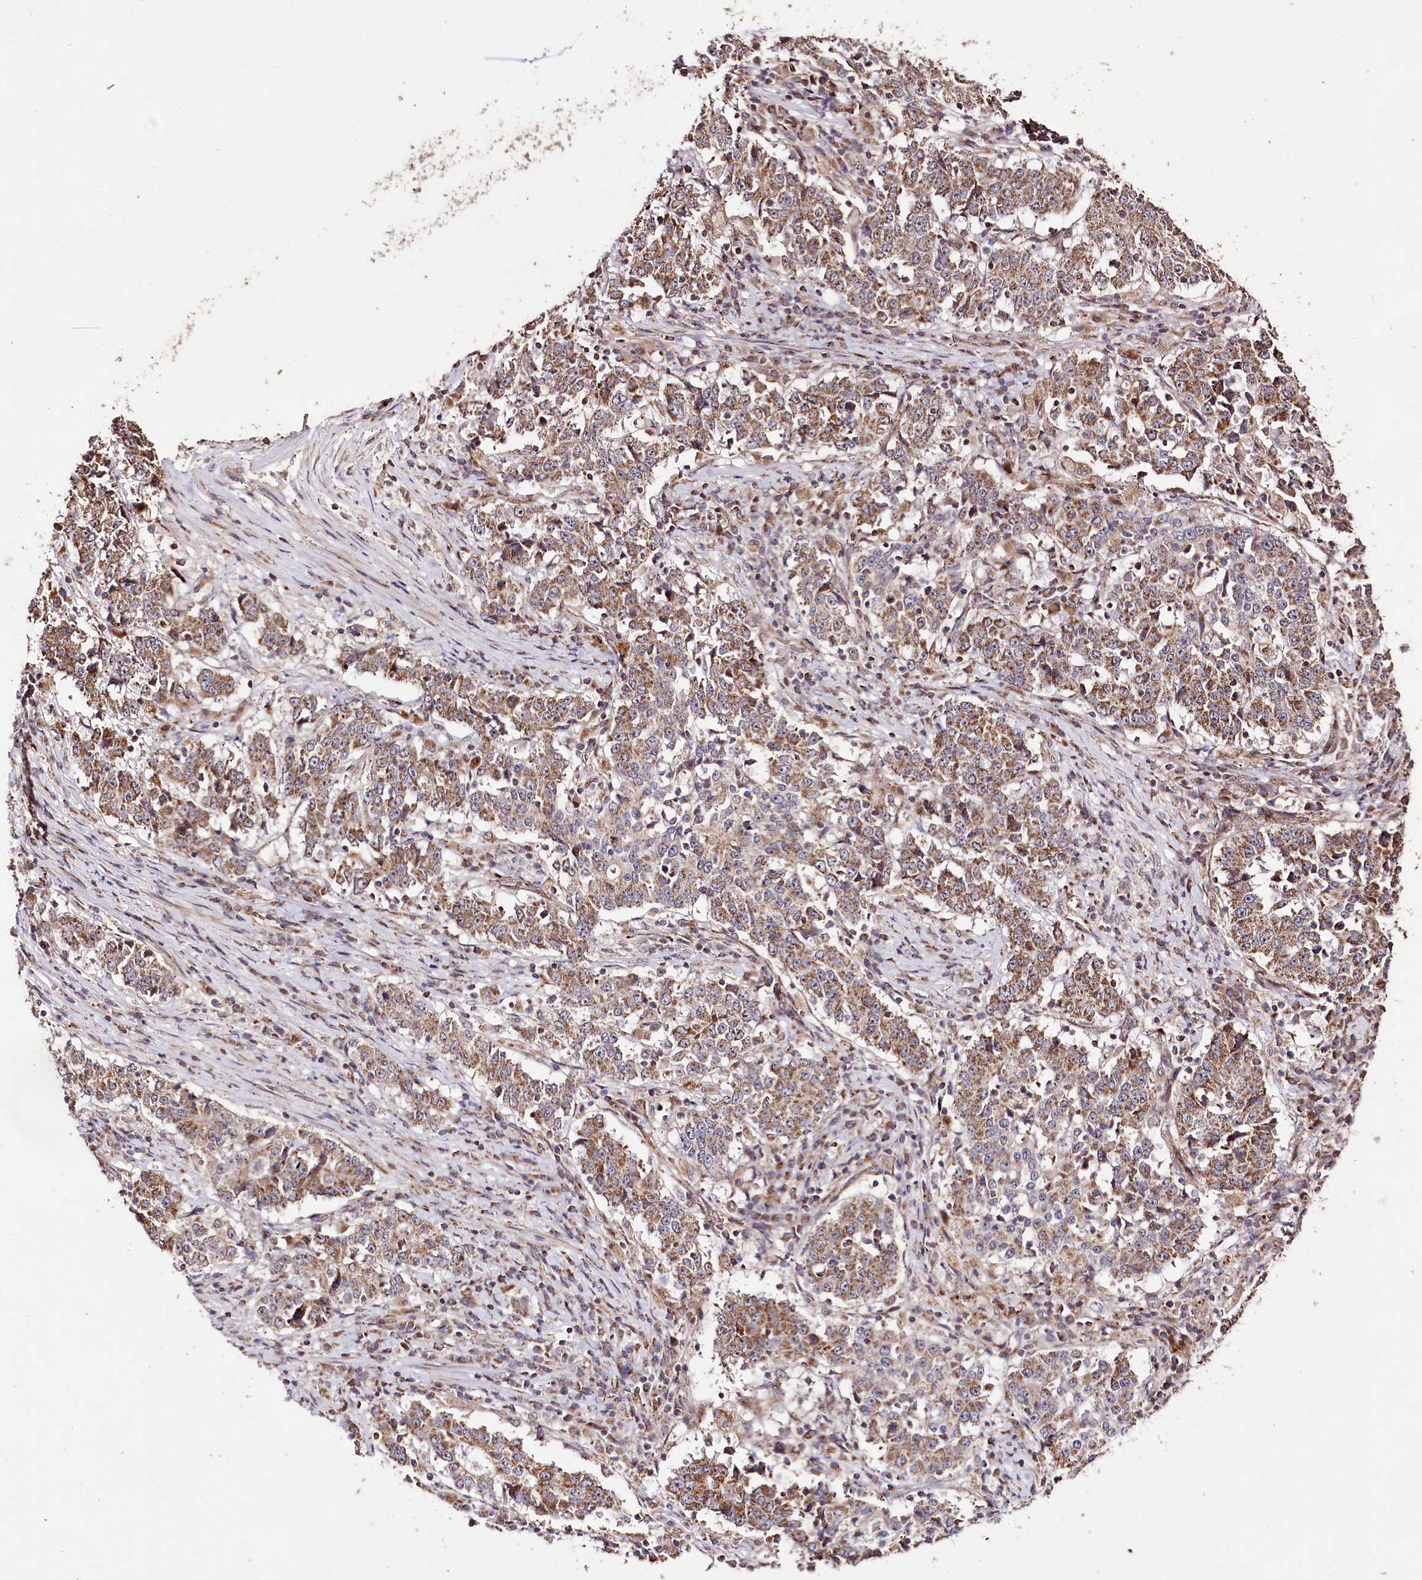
{"staining": {"intensity": "moderate", "quantity": ">75%", "location": "cytoplasmic/membranous"}, "tissue": "stomach cancer", "cell_type": "Tumor cells", "image_type": "cancer", "snomed": [{"axis": "morphology", "description": "Adenocarcinoma, NOS"}, {"axis": "topography", "description": "Stomach"}], "caption": "Immunohistochemical staining of adenocarcinoma (stomach) exhibits moderate cytoplasmic/membranous protein positivity in approximately >75% of tumor cells. The staining was performed using DAB to visualize the protein expression in brown, while the nuclei were stained in blue with hematoxylin (Magnification: 20x).", "gene": "CARD19", "patient": {"sex": "male", "age": 59}}